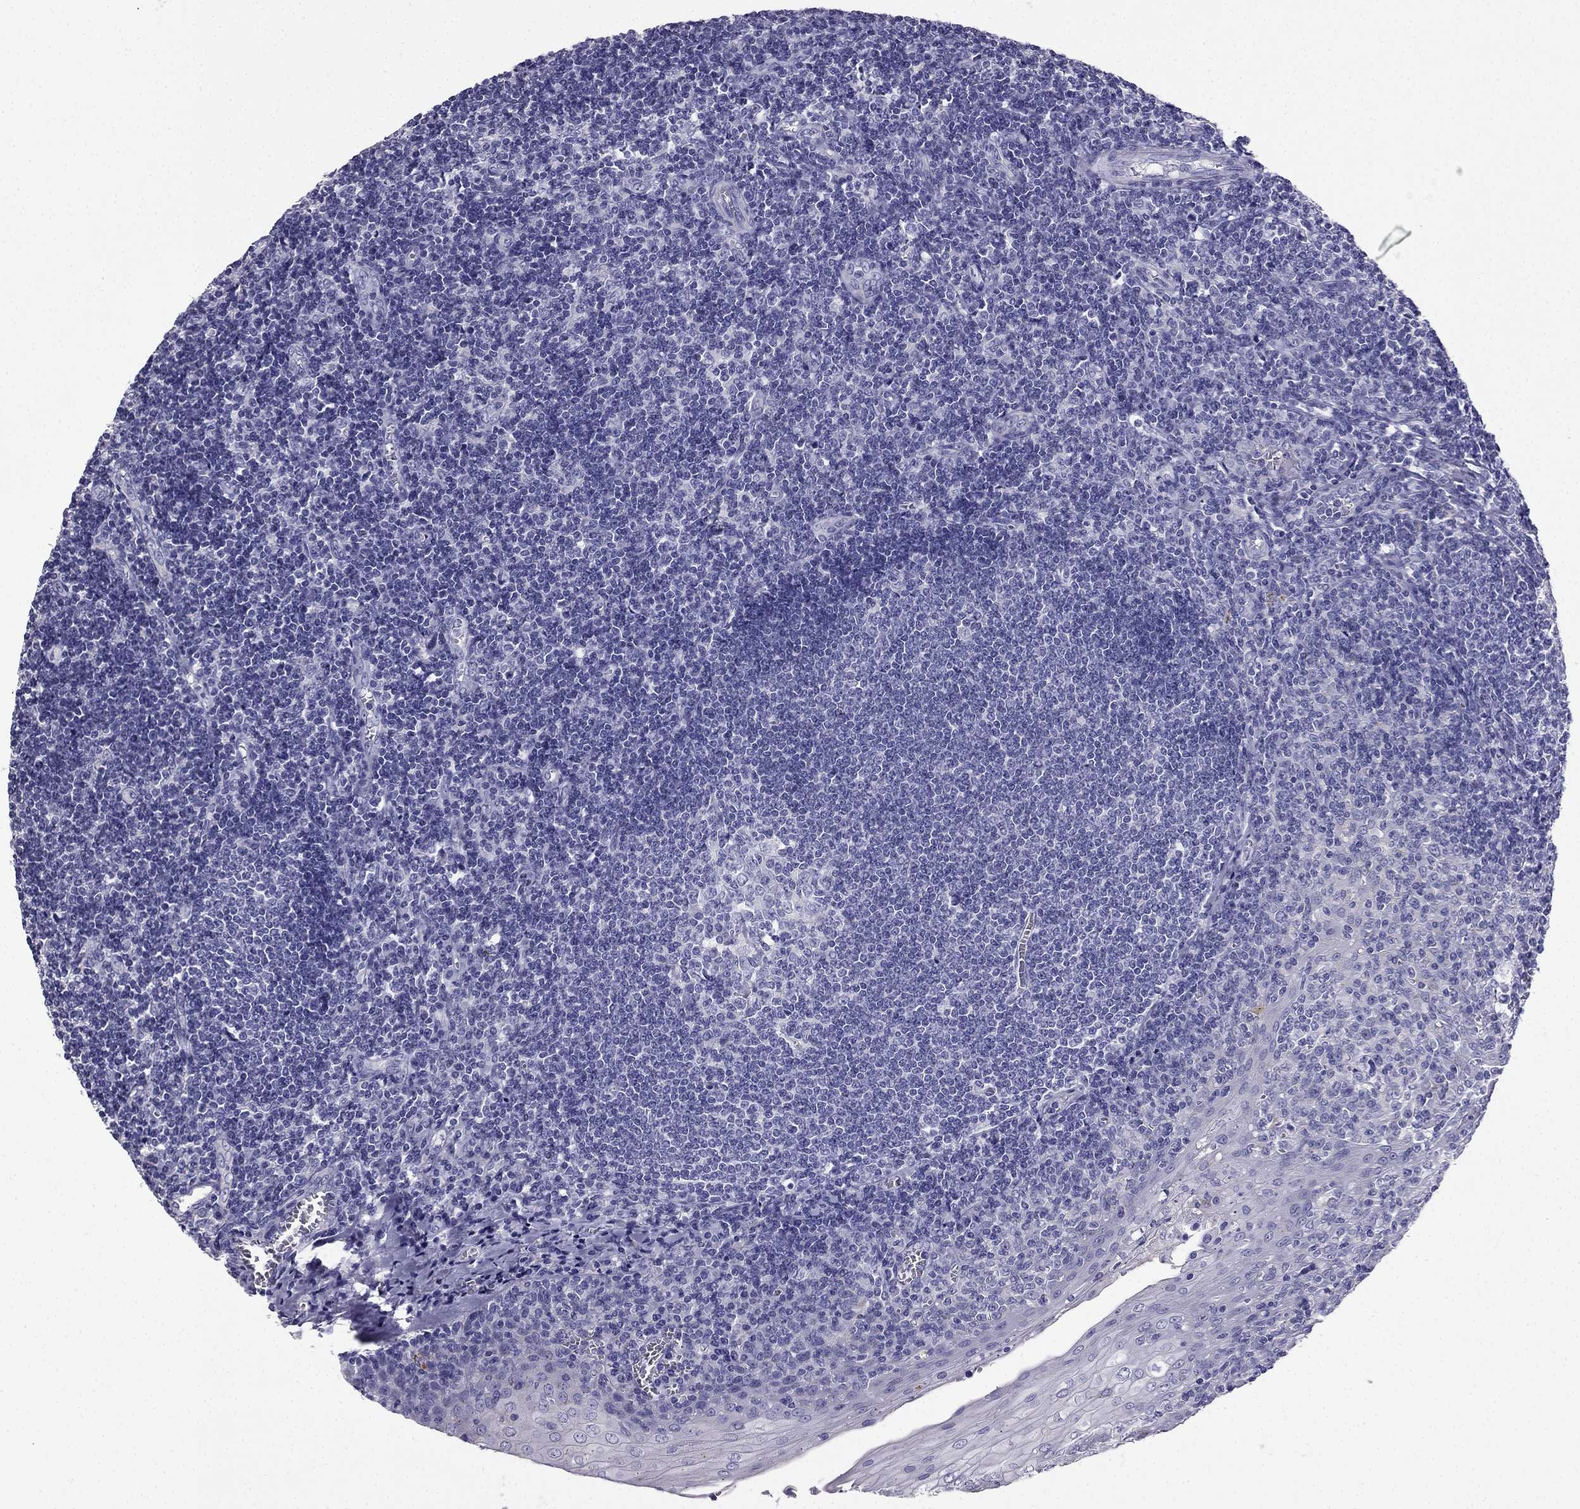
{"staining": {"intensity": "negative", "quantity": "none", "location": "none"}, "tissue": "tonsil", "cell_type": "Germinal center cells", "image_type": "normal", "snomed": [{"axis": "morphology", "description": "Normal tissue, NOS"}, {"axis": "topography", "description": "Tonsil"}], "caption": "This micrograph is of normal tonsil stained with IHC to label a protein in brown with the nuclei are counter-stained blue. There is no staining in germinal center cells.", "gene": "PTH", "patient": {"sex": "male", "age": 33}}